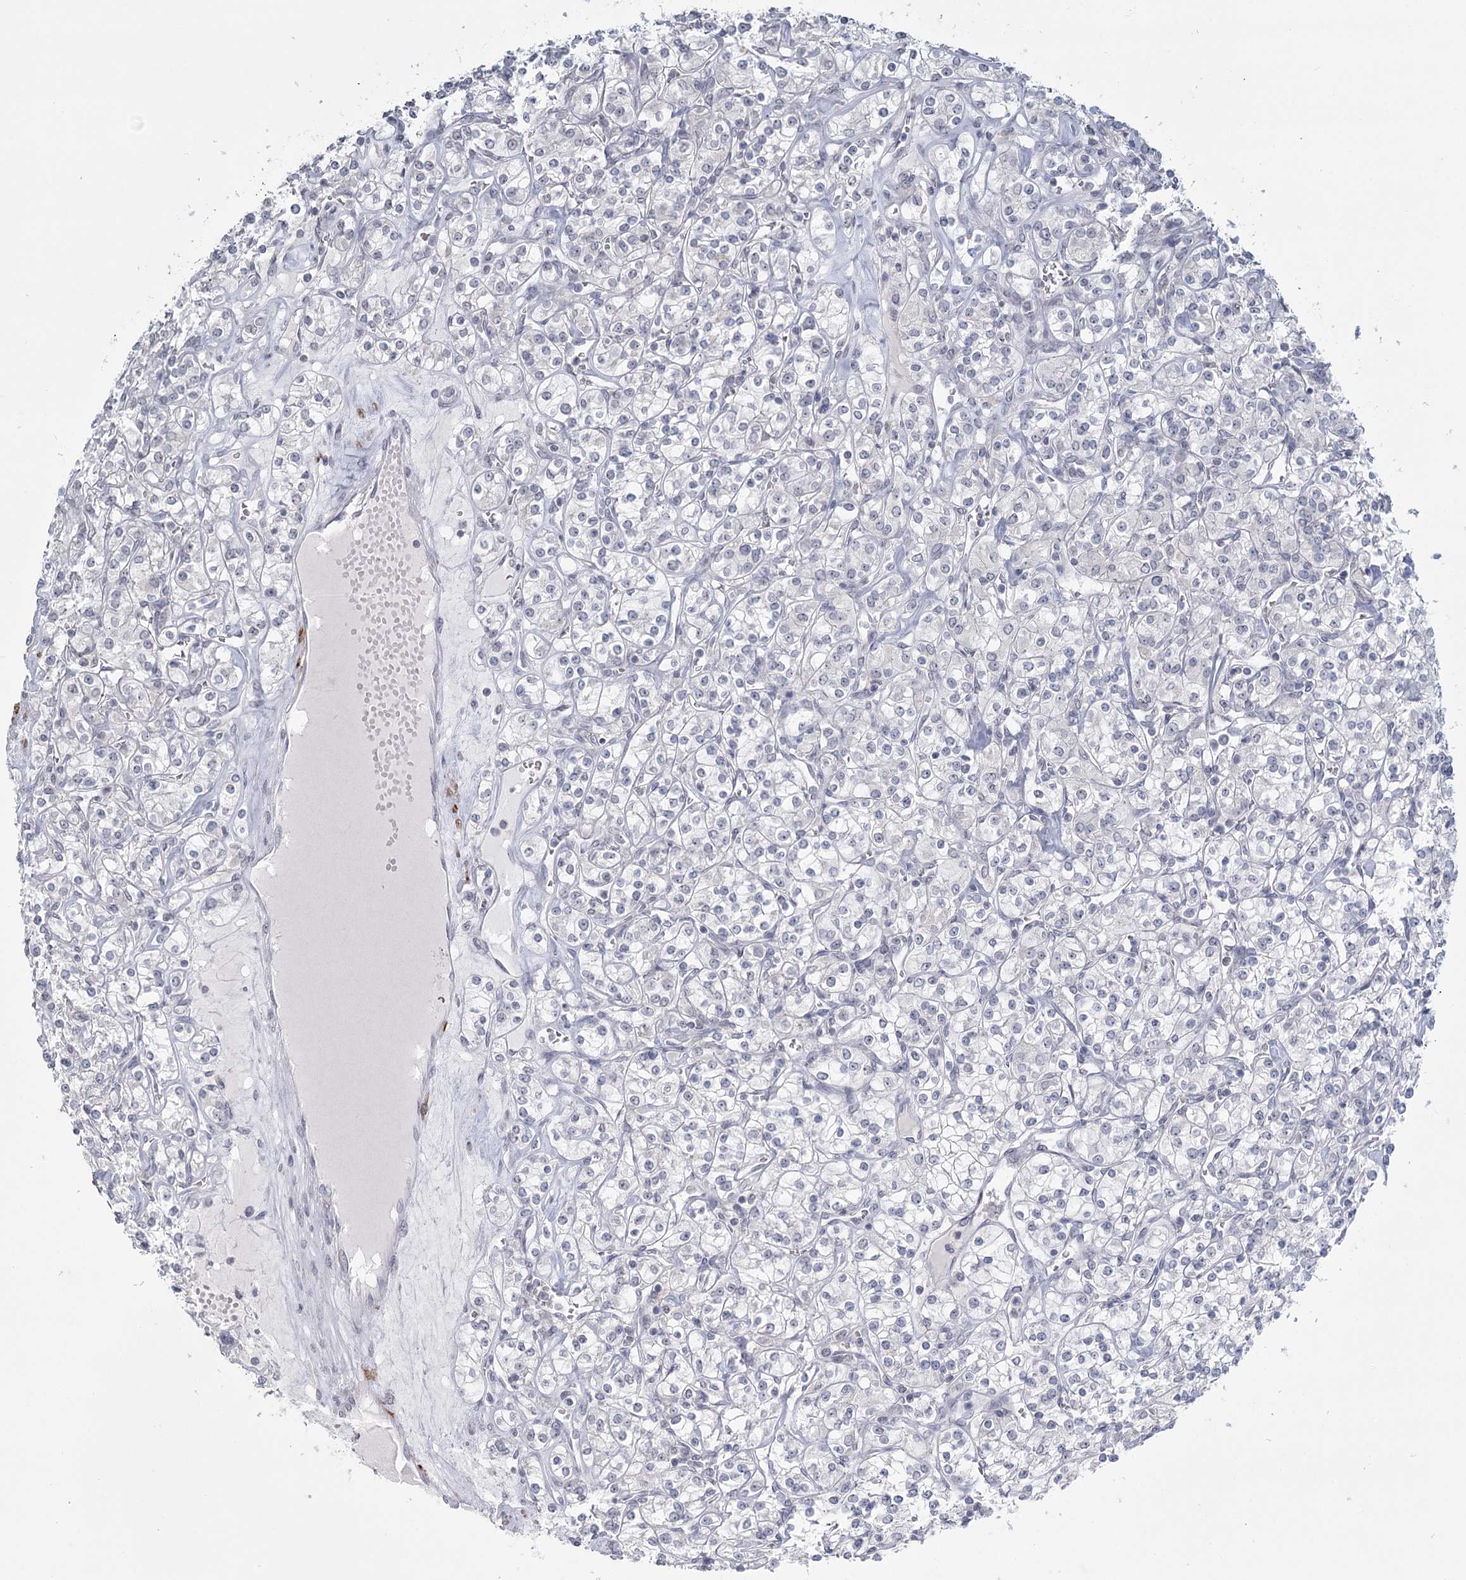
{"staining": {"intensity": "negative", "quantity": "none", "location": "none"}, "tissue": "renal cancer", "cell_type": "Tumor cells", "image_type": "cancer", "snomed": [{"axis": "morphology", "description": "Adenocarcinoma, NOS"}, {"axis": "topography", "description": "Kidney"}], "caption": "High magnification brightfield microscopy of renal cancer stained with DAB (brown) and counterstained with hematoxylin (blue): tumor cells show no significant positivity. Brightfield microscopy of immunohistochemistry (IHC) stained with DAB (brown) and hematoxylin (blue), captured at high magnification.", "gene": "TMEM70", "patient": {"sex": "male", "age": 77}}